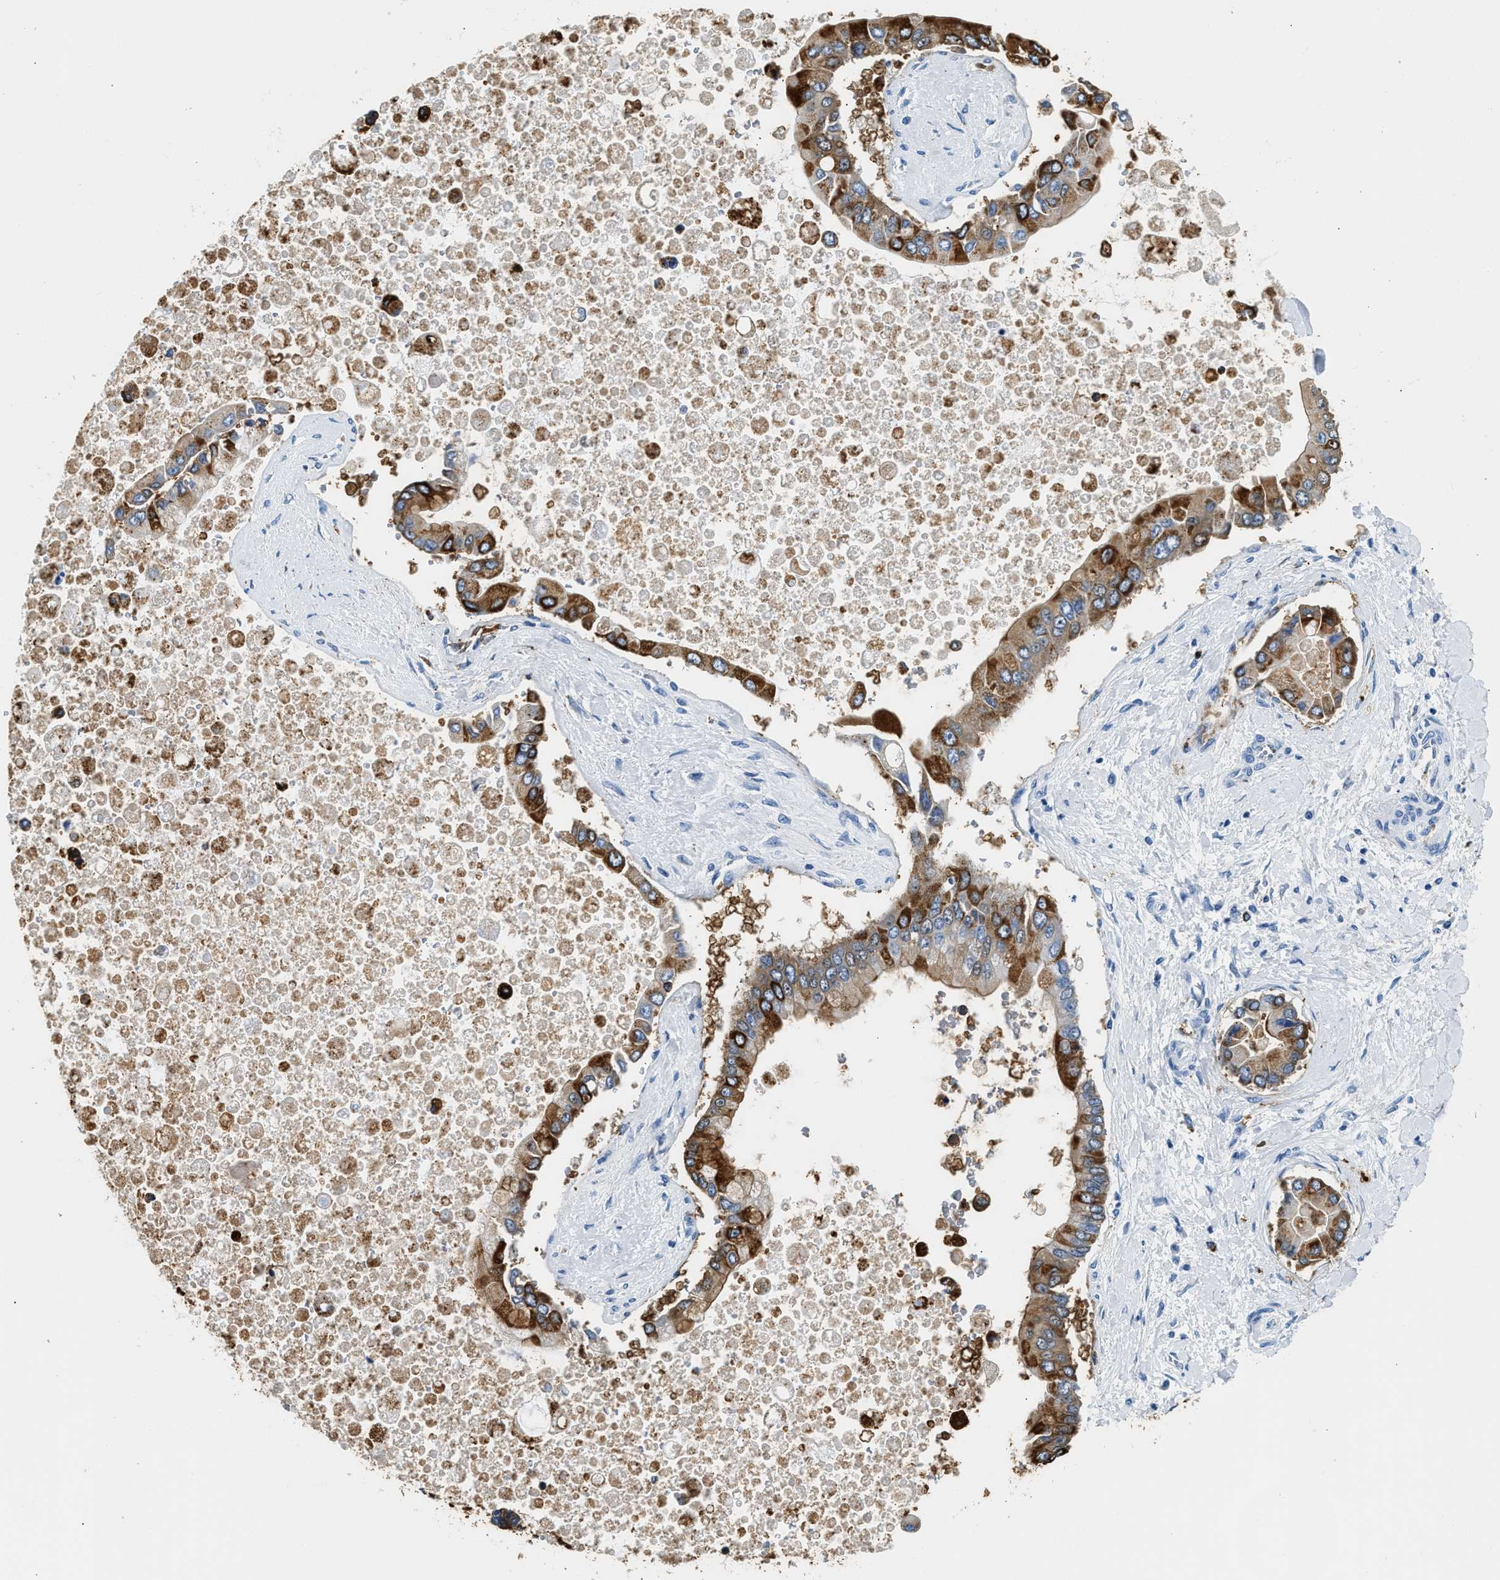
{"staining": {"intensity": "moderate", "quantity": ">75%", "location": "cytoplasmic/membranous"}, "tissue": "liver cancer", "cell_type": "Tumor cells", "image_type": "cancer", "snomed": [{"axis": "morphology", "description": "Cholangiocarcinoma"}, {"axis": "topography", "description": "Liver"}], "caption": "Protein staining of liver cholangiocarcinoma tissue demonstrates moderate cytoplasmic/membranous staining in about >75% of tumor cells. (DAB = brown stain, brightfield microscopy at high magnification).", "gene": "ANXA3", "patient": {"sex": "male", "age": 50}}